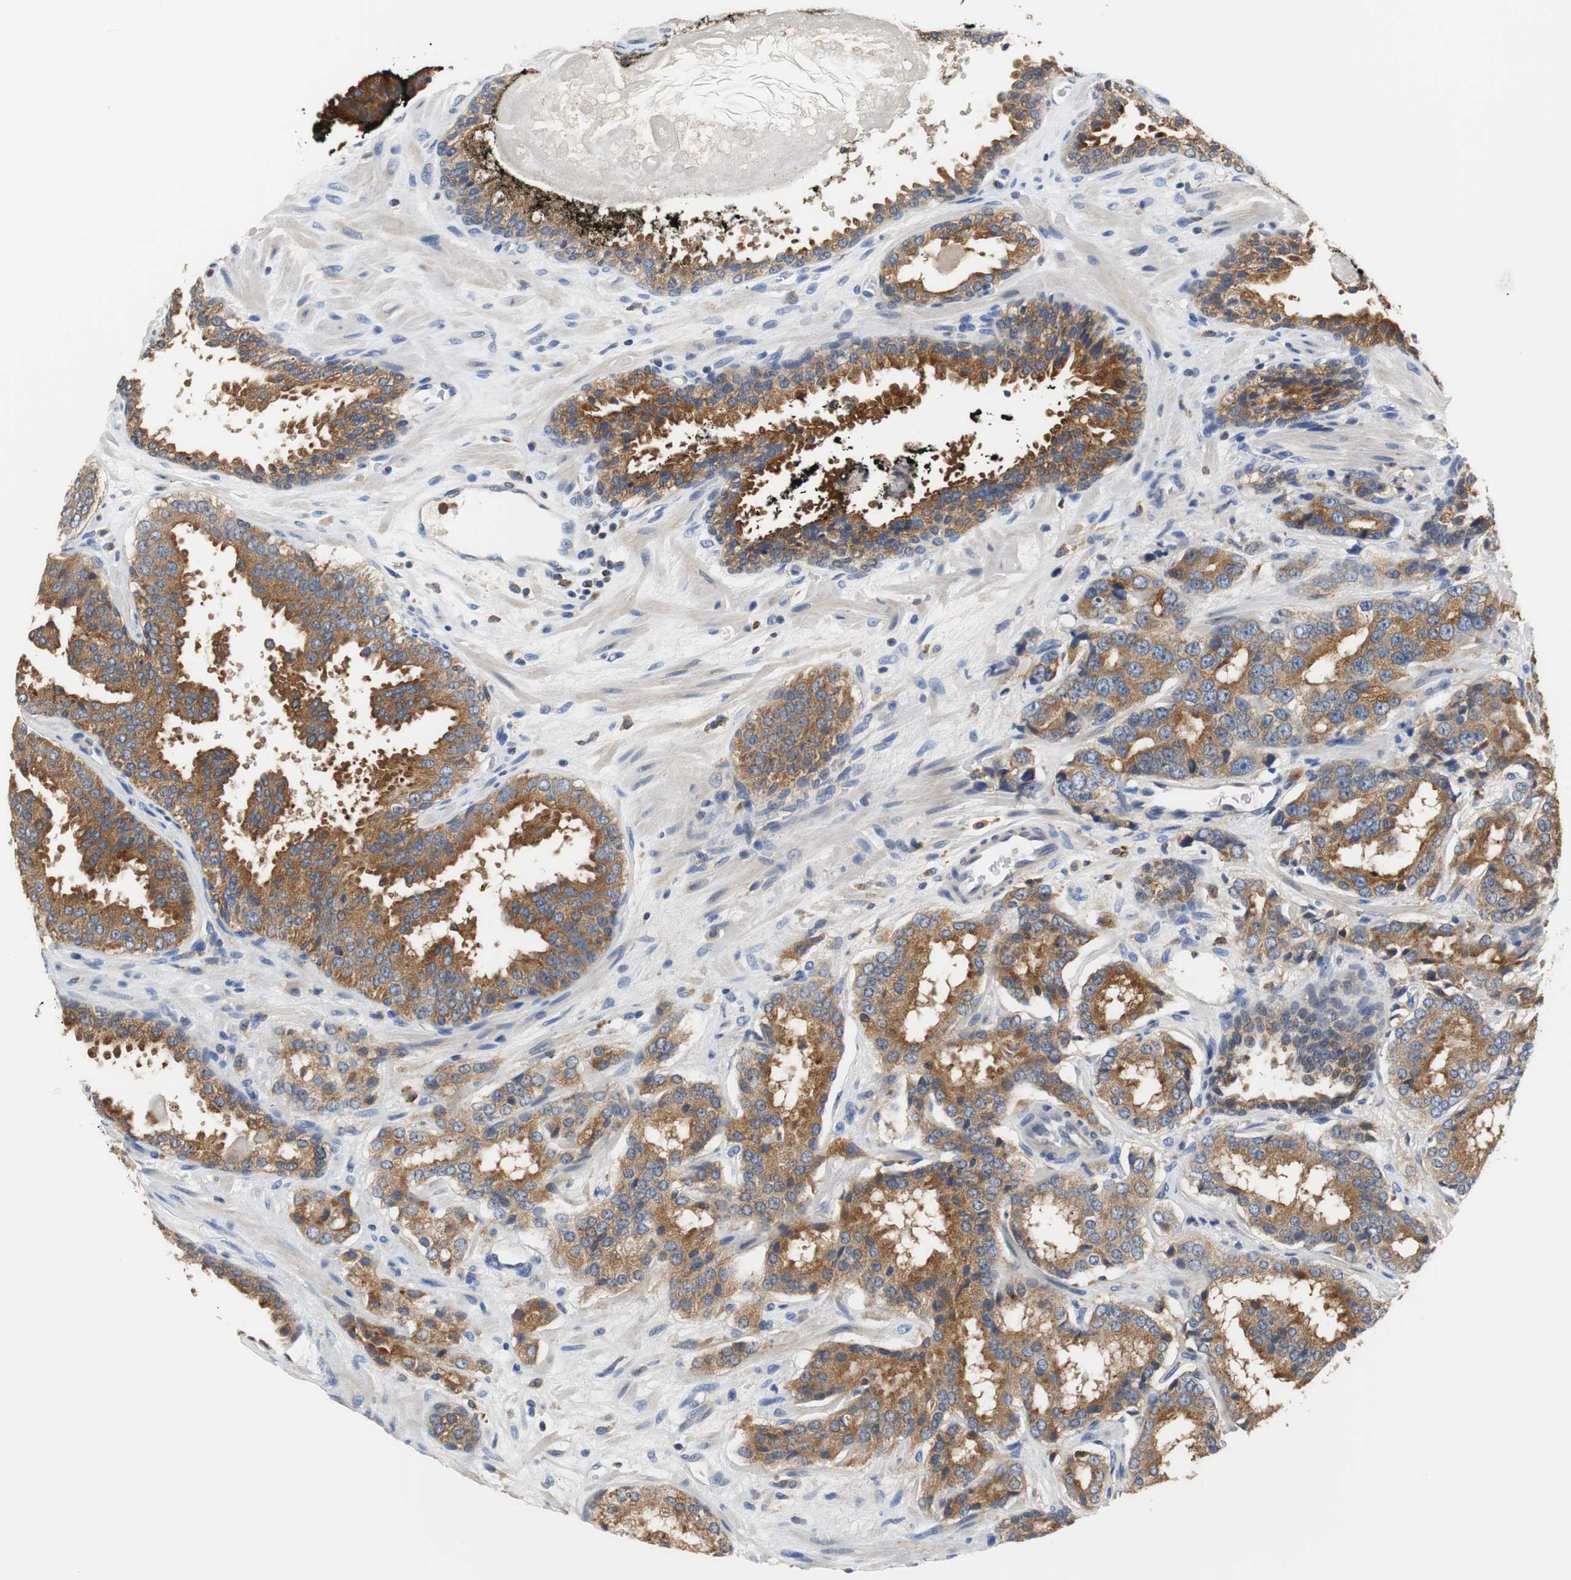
{"staining": {"intensity": "strong", "quantity": ">75%", "location": "cytoplasmic/membranous"}, "tissue": "prostate cancer", "cell_type": "Tumor cells", "image_type": "cancer", "snomed": [{"axis": "morphology", "description": "Adenocarcinoma, High grade"}, {"axis": "topography", "description": "Prostate"}], "caption": "Human prostate cancer (adenocarcinoma (high-grade)) stained for a protein (brown) reveals strong cytoplasmic/membranous positive expression in about >75% of tumor cells.", "gene": "VAMP8", "patient": {"sex": "male", "age": 58}}